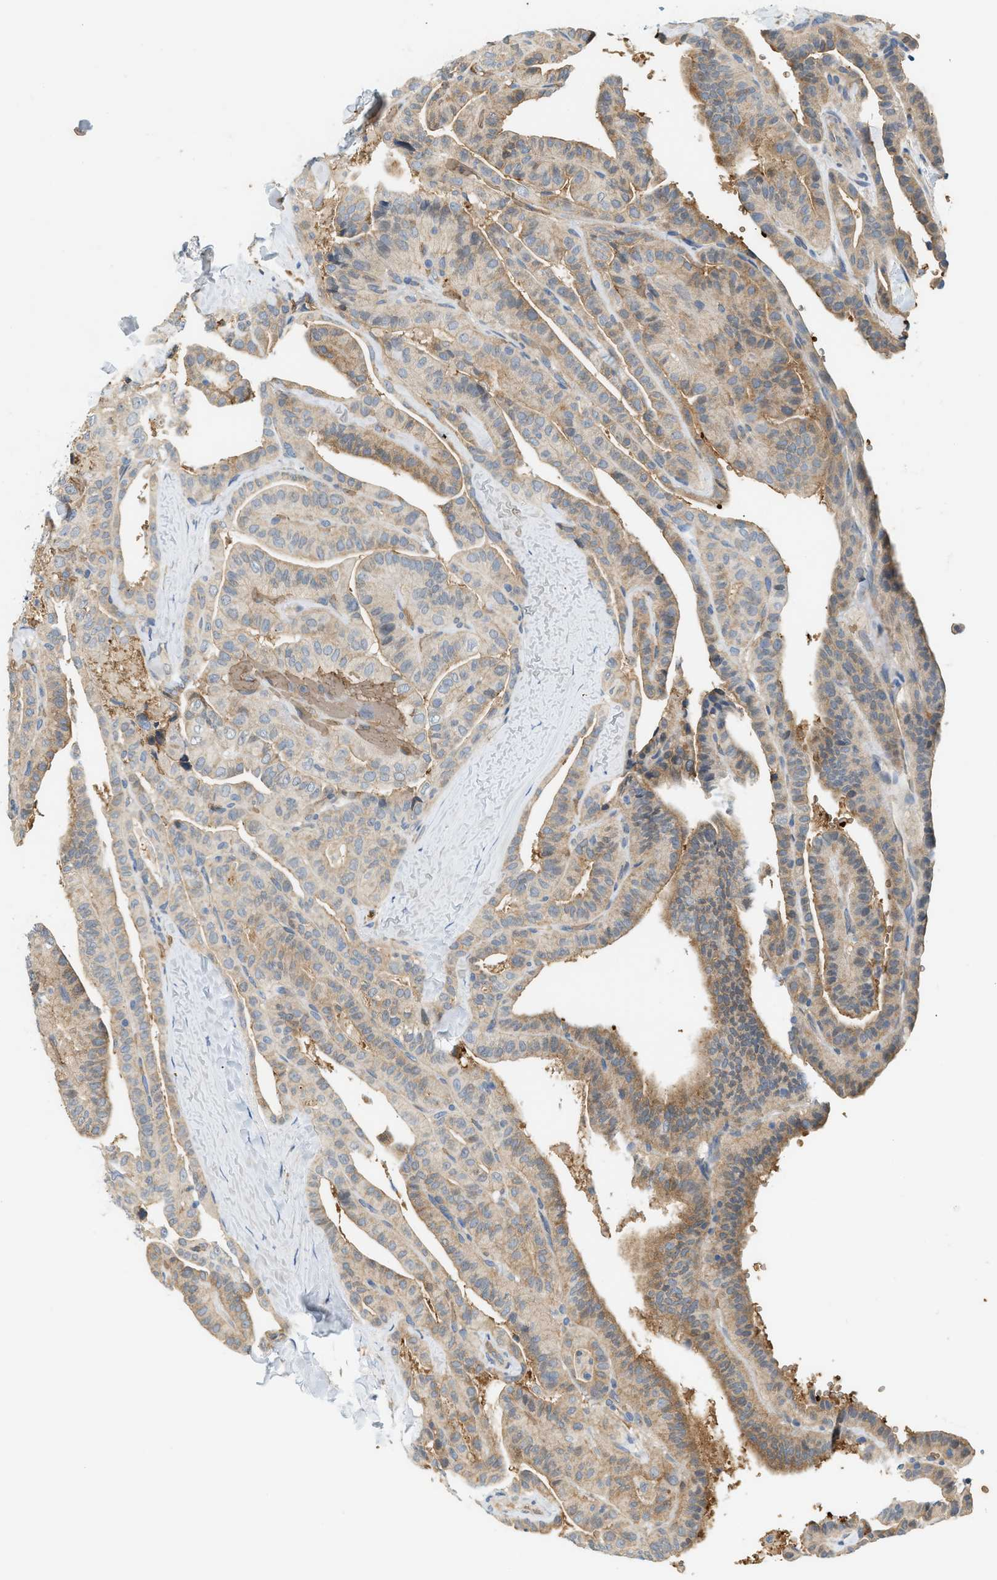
{"staining": {"intensity": "weak", "quantity": "25%-75%", "location": "cytoplasmic/membranous"}, "tissue": "thyroid cancer", "cell_type": "Tumor cells", "image_type": "cancer", "snomed": [{"axis": "morphology", "description": "Papillary adenocarcinoma, NOS"}, {"axis": "topography", "description": "Thyroid gland"}], "caption": "Brown immunohistochemical staining in thyroid cancer displays weak cytoplasmic/membranous staining in about 25%-75% of tumor cells. (brown staining indicates protein expression, while blue staining denotes nuclei).", "gene": "CYTH2", "patient": {"sex": "male", "age": 77}}